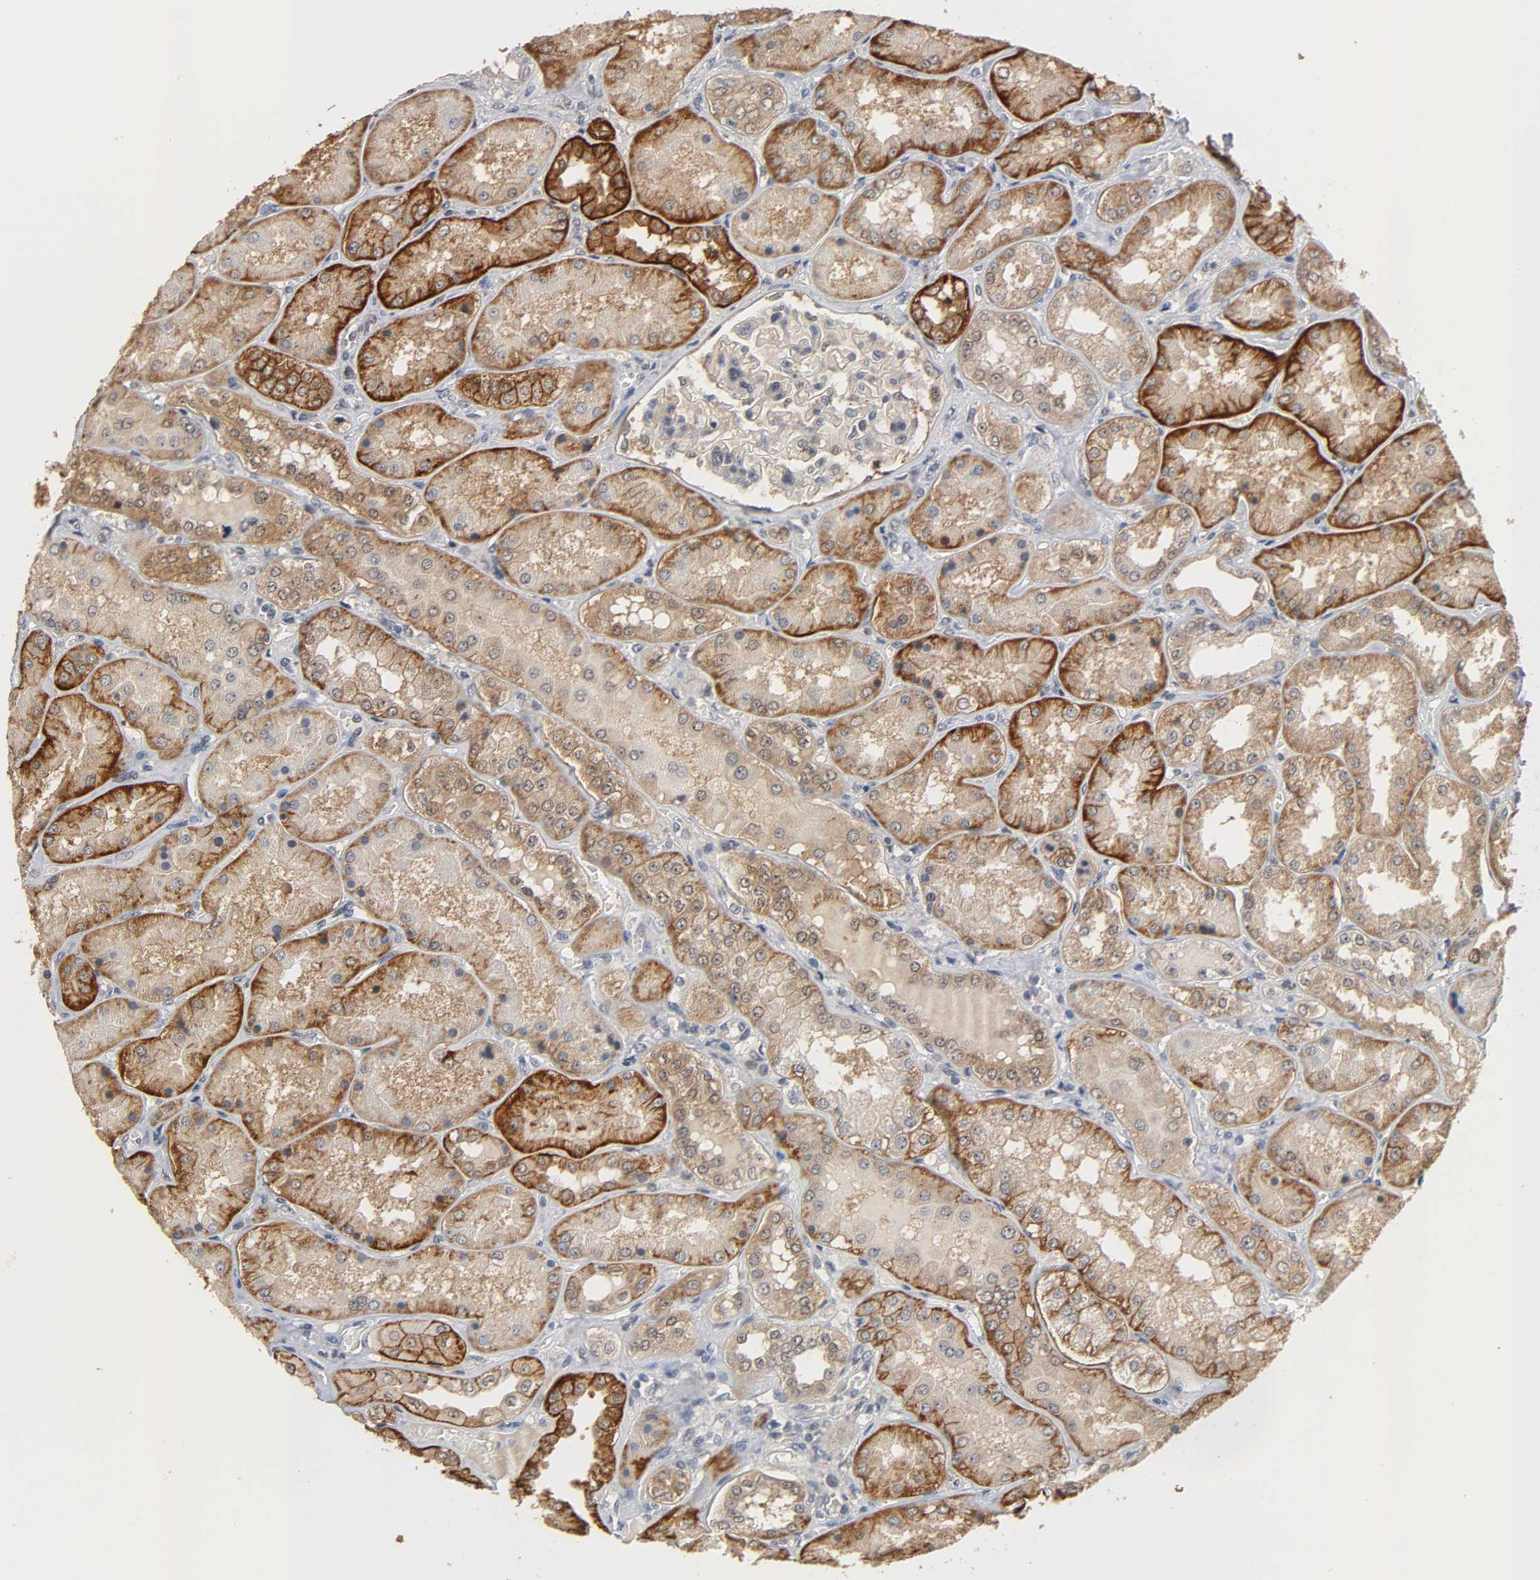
{"staining": {"intensity": "weak", "quantity": ">75%", "location": "cytoplasmic/membranous"}, "tissue": "kidney", "cell_type": "Cells in glomeruli", "image_type": "normal", "snomed": [{"axis": "morphology", "description": "Normal tissue, NOS"}, {"axis": "topography", "description": "Kidney"}], "caption": "Weak cytoplasmic/membranous protein positivity is present in about >75% of cells in glomeruli in kidney. (Stains: DAB (3,3'-diaminobenzidine) in brown, nuclei in blue, Microscopy: brightfield microscopy at high magnification).", "gene": "HTR1E", "patient": {"sex": "female", "age": 56}}